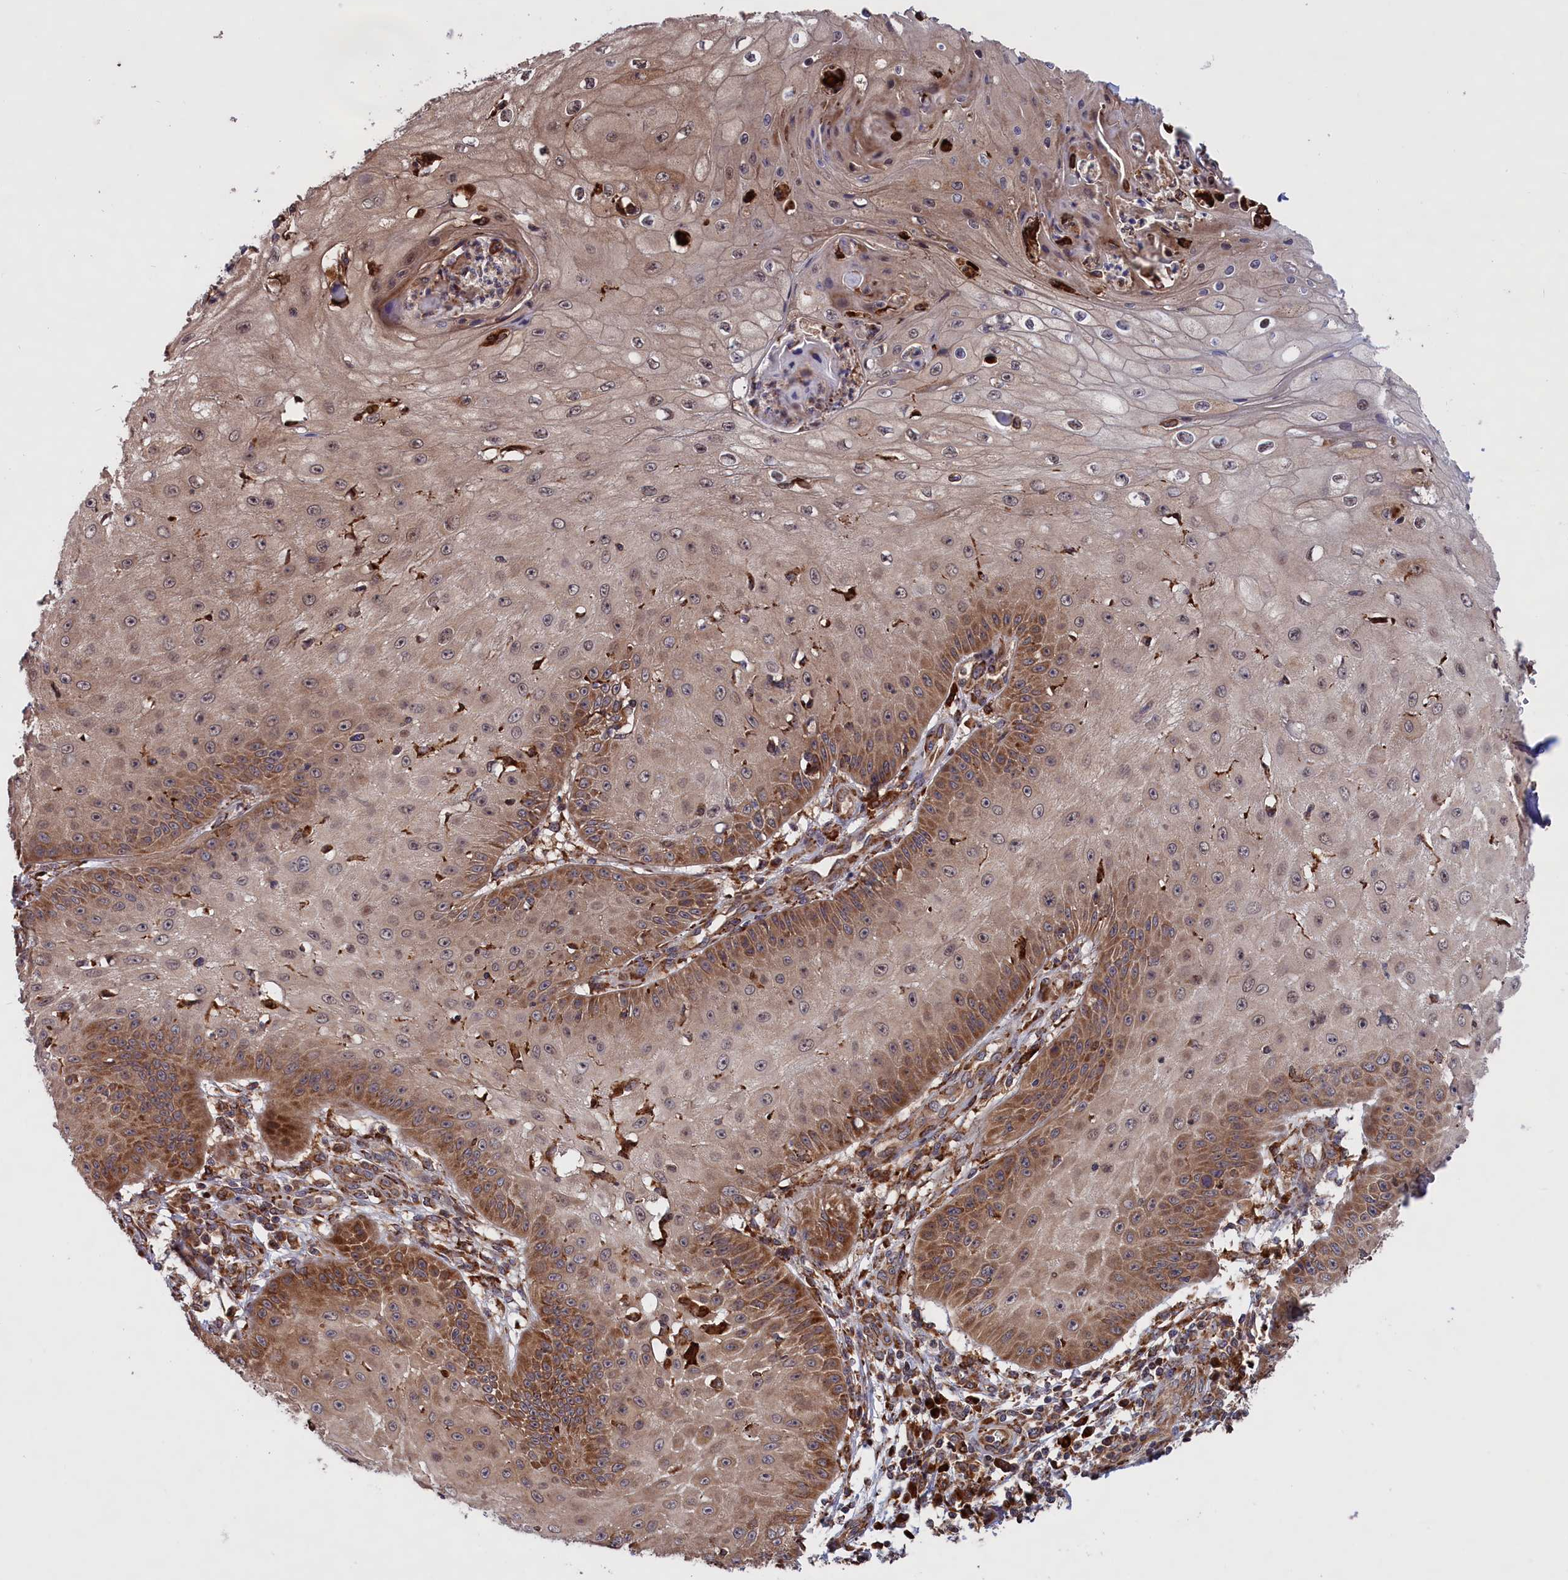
{"staining": {"intensity": "moderate", "quantity": "25%-75%", "location": "cytoplasmic/membranous"}, "tissue": "skin cancer", "cell_type": "Tumor cells", "image_type": "cancer", "snomed": [{"axis": "morphology", "description": "Squamous cell carcinoma, NOS"}, {"axis": "topography", "description": "Skin"}], "caption": "Immunohistochemistry (IHC) (DAB) staining of squamous cell carcinoma (skin) reveals moderate cytoplasmic/membranous protein positivity in approximately 25%-75% of tumor cells.", "gene": "PLA2G4C", "patient": {"sex": "male", "age": 70}}